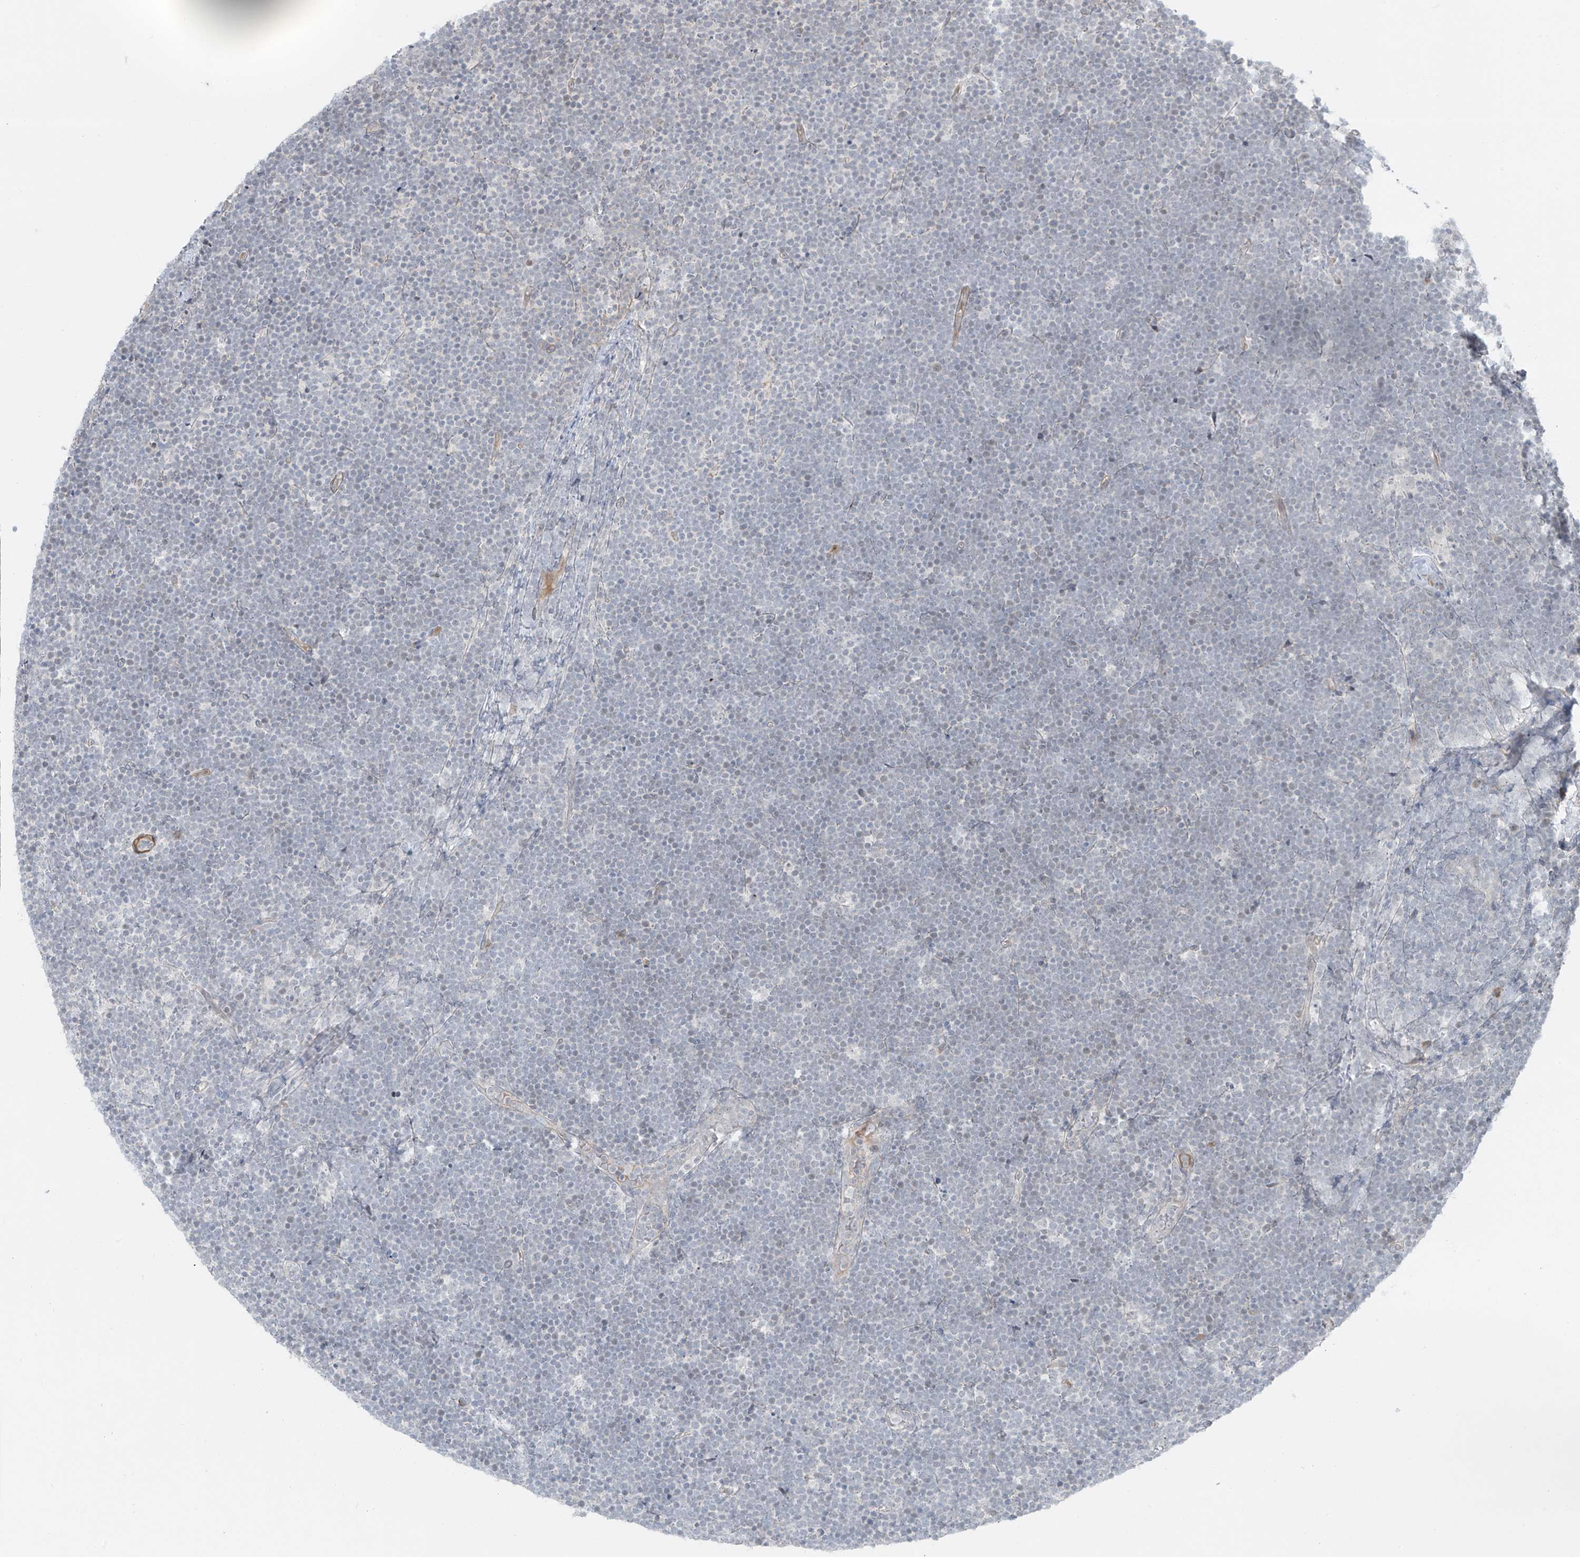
{"staining": {"intensity": "negative", "quantity": "none", "location": "none"}, "tissue": "lymphoma", "cell_type": "Tumor cells", "image_type": "cancer", "snomed": [{"axis": "morphology", "description": "Malignant lymphoma, non-Hodgkin's type, High grade"}, {"axis": "topography", "description": "Lymph node"}], "caption": "The photomicrograph demonstrates no significant expression in tumor cells of malignant lymphoma, non-Hodgkin's type (high-grade).", "gene": "RASGEF1A", "patient": {"sex": "male", "age": 13}}